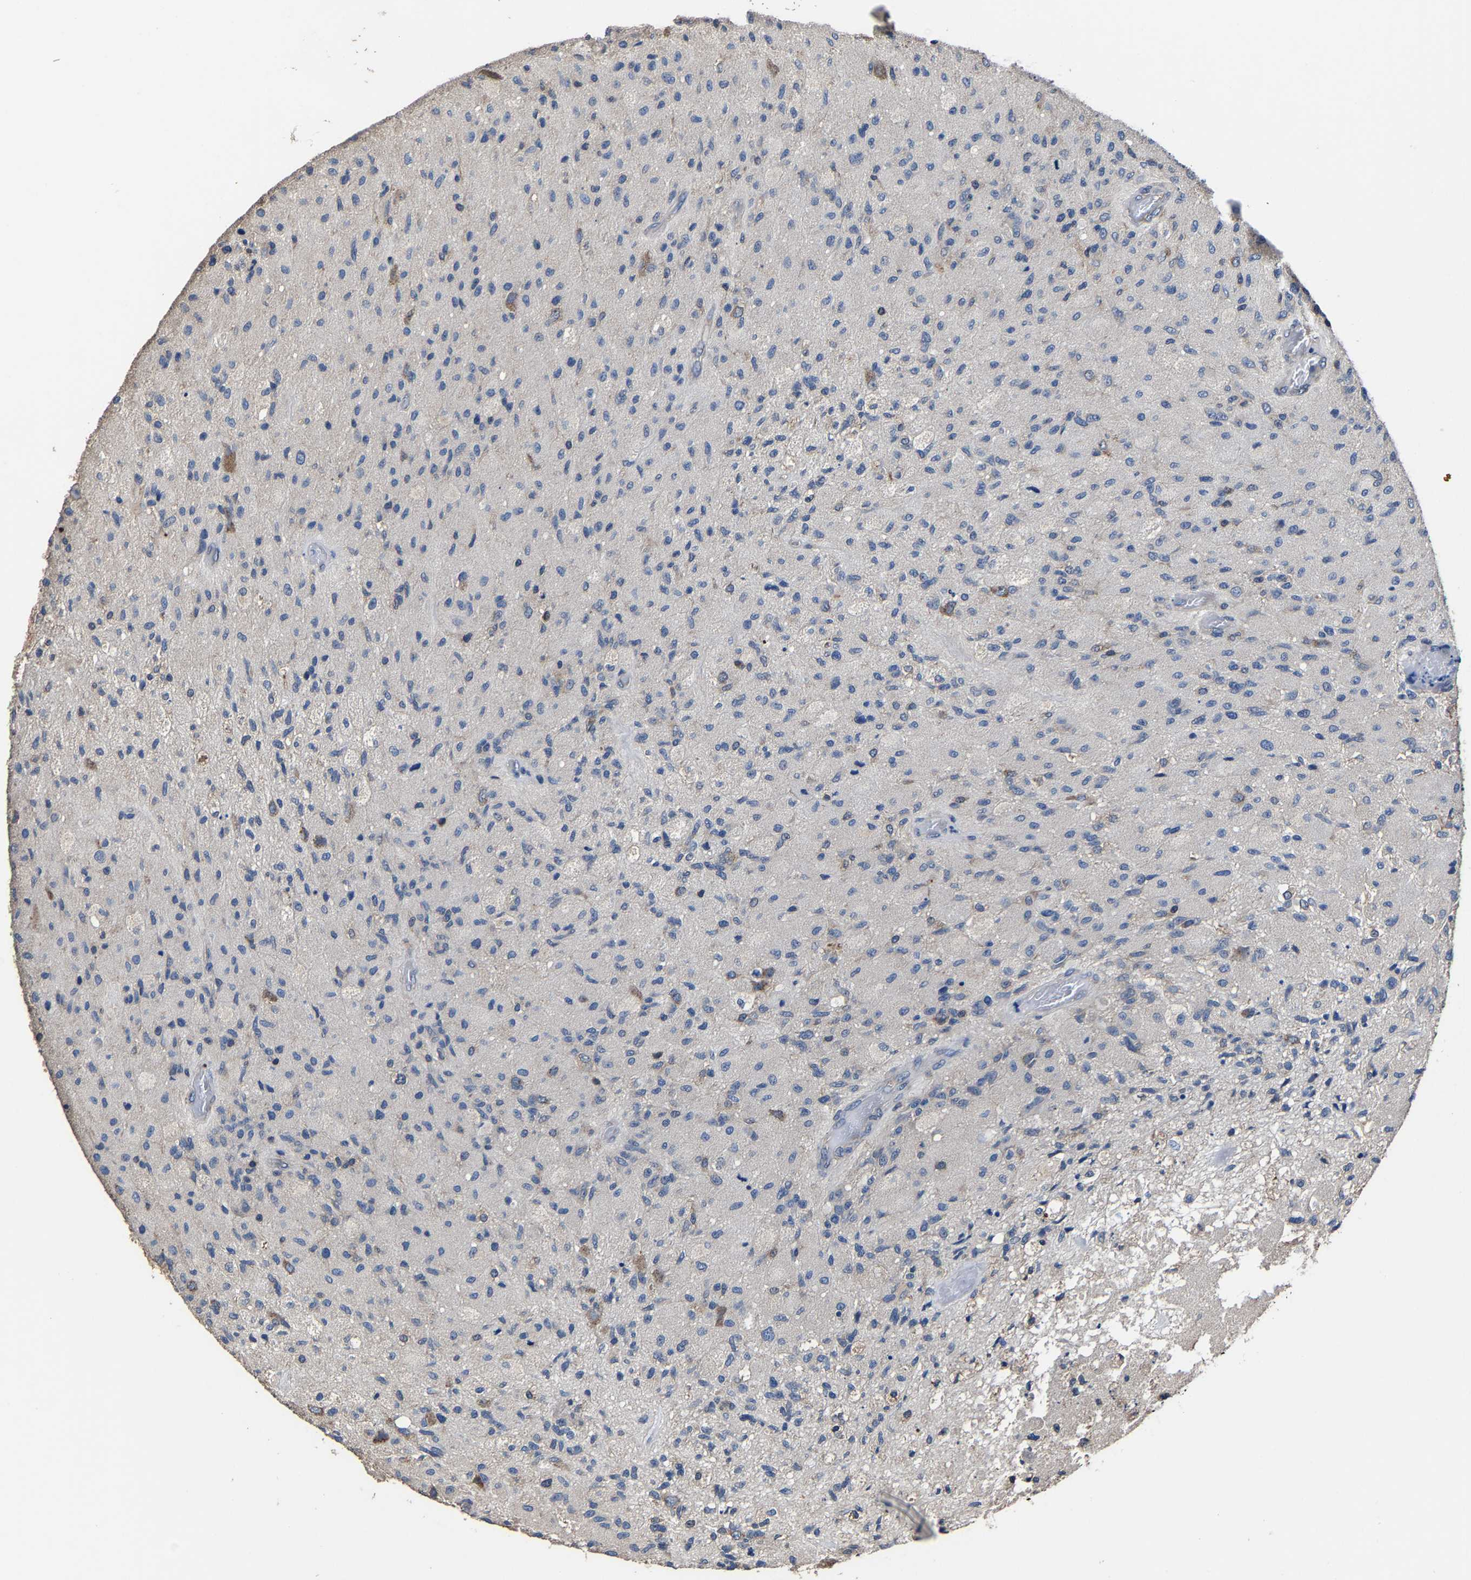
{"staining": {"intensity": "negative", "quantity": "none", "location": "none"}, "tissue": "glioma", "cell_type": "Tumor cells", "image_type": "cancer", "snomed": [{"axis": "morphology", "description": "Normal tissue, NOS"}, {"axis": "morphology", "description": "Glioma, malignant, High grade"}, {"axis": "topography", "description": "Cerebral cortex"}], "caption": "This is an immunohistochemistry (IHC) micrograph of human glioma. There is no expression in tumor cells.", "gene": "EBAG9", "patient": {"sex": "male", "age": 77}}